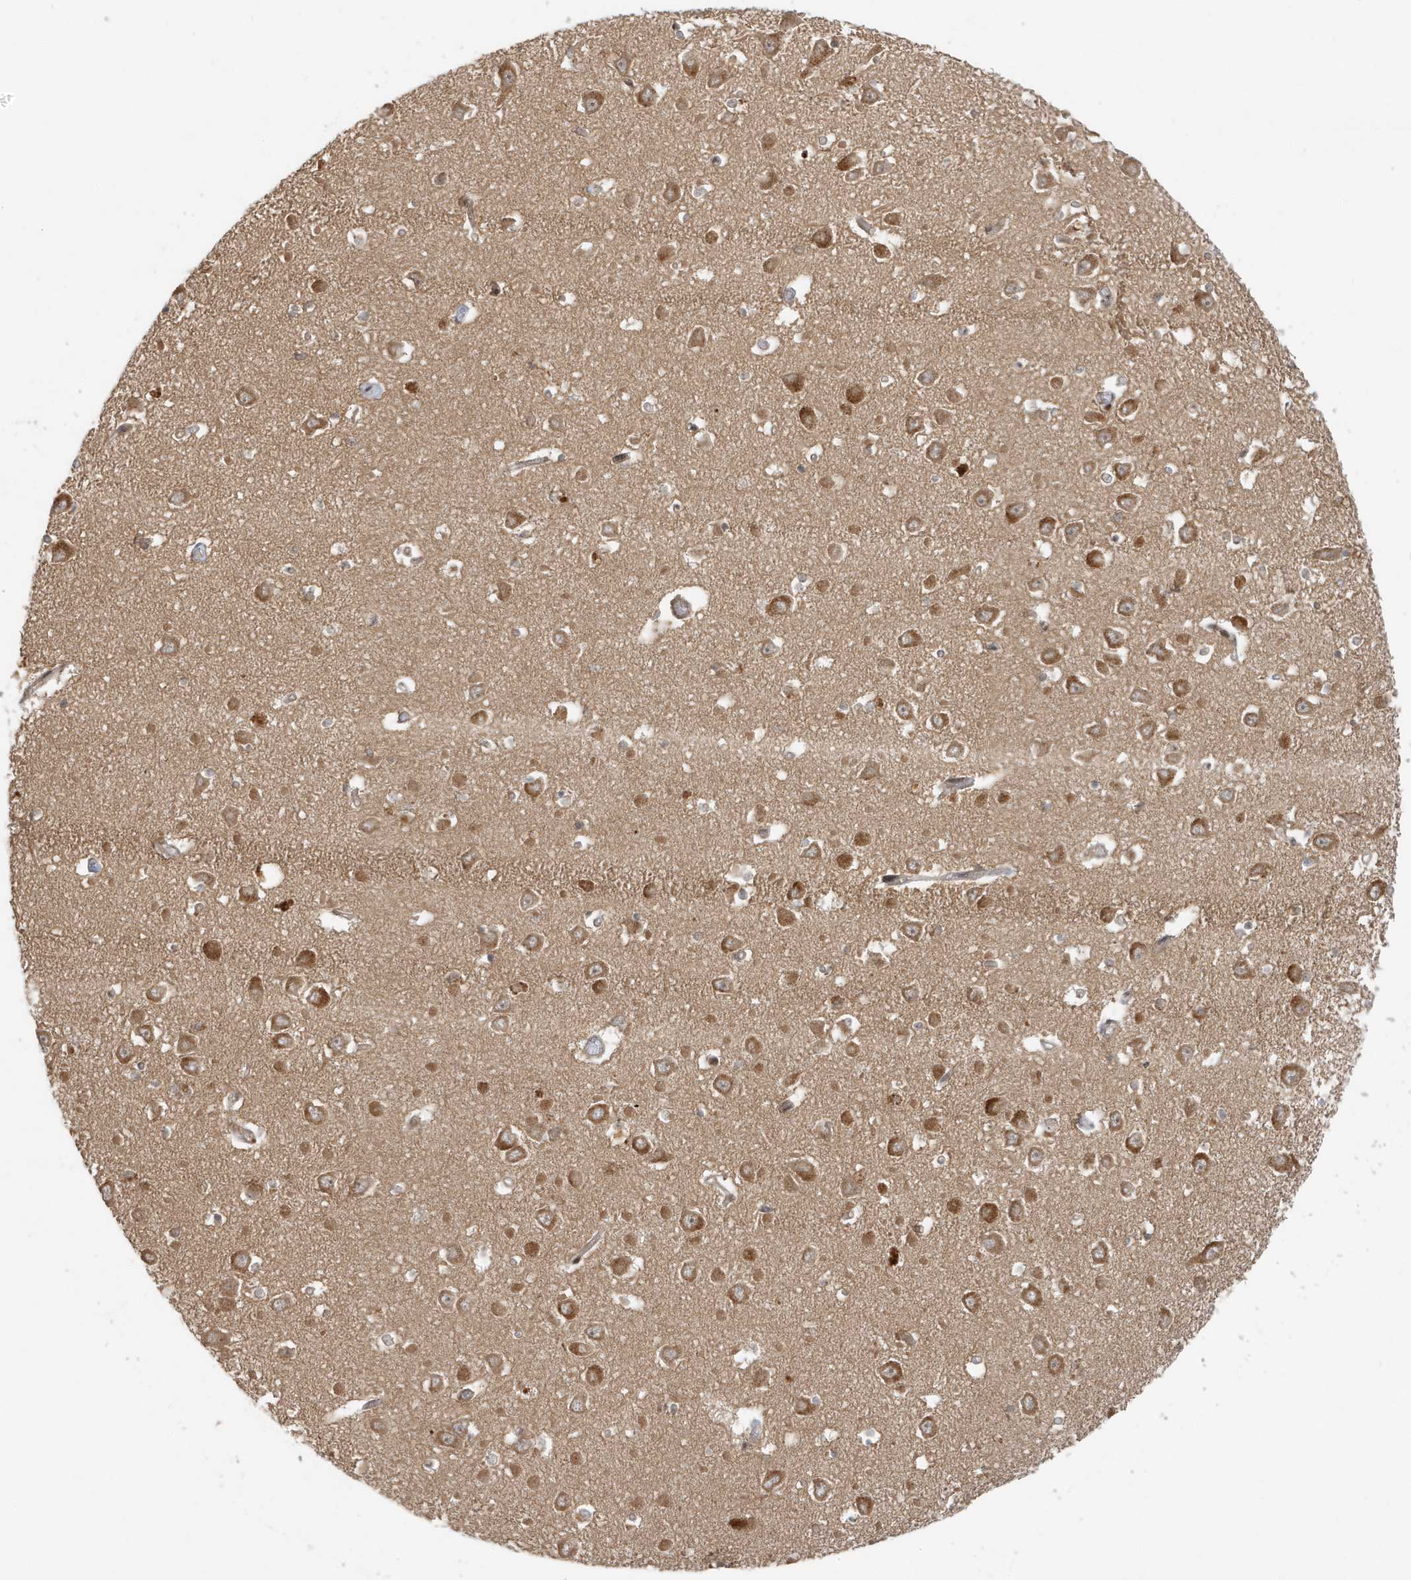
{"staining": {"intensity": "moderate", "quantity": "<25%", "location": "cytoplasmic/membranous"}, "tissue": "hippocampus", "cell_type": "Glial cells", "image_type": "normal", "snomed": [{"axis": "morphology", "description": "Normal tissue, NOS"}, {"axis": "topography", "description": "Hippocampus"}], "caption": "Immunohistochemical staining of benign hippocampus displays low levels of moderate cytoplasmic/membranous positivity in approximately <25% of glial cells.", "gene": "ABCB9", "patient": {"sex": "male", "age": 70}}